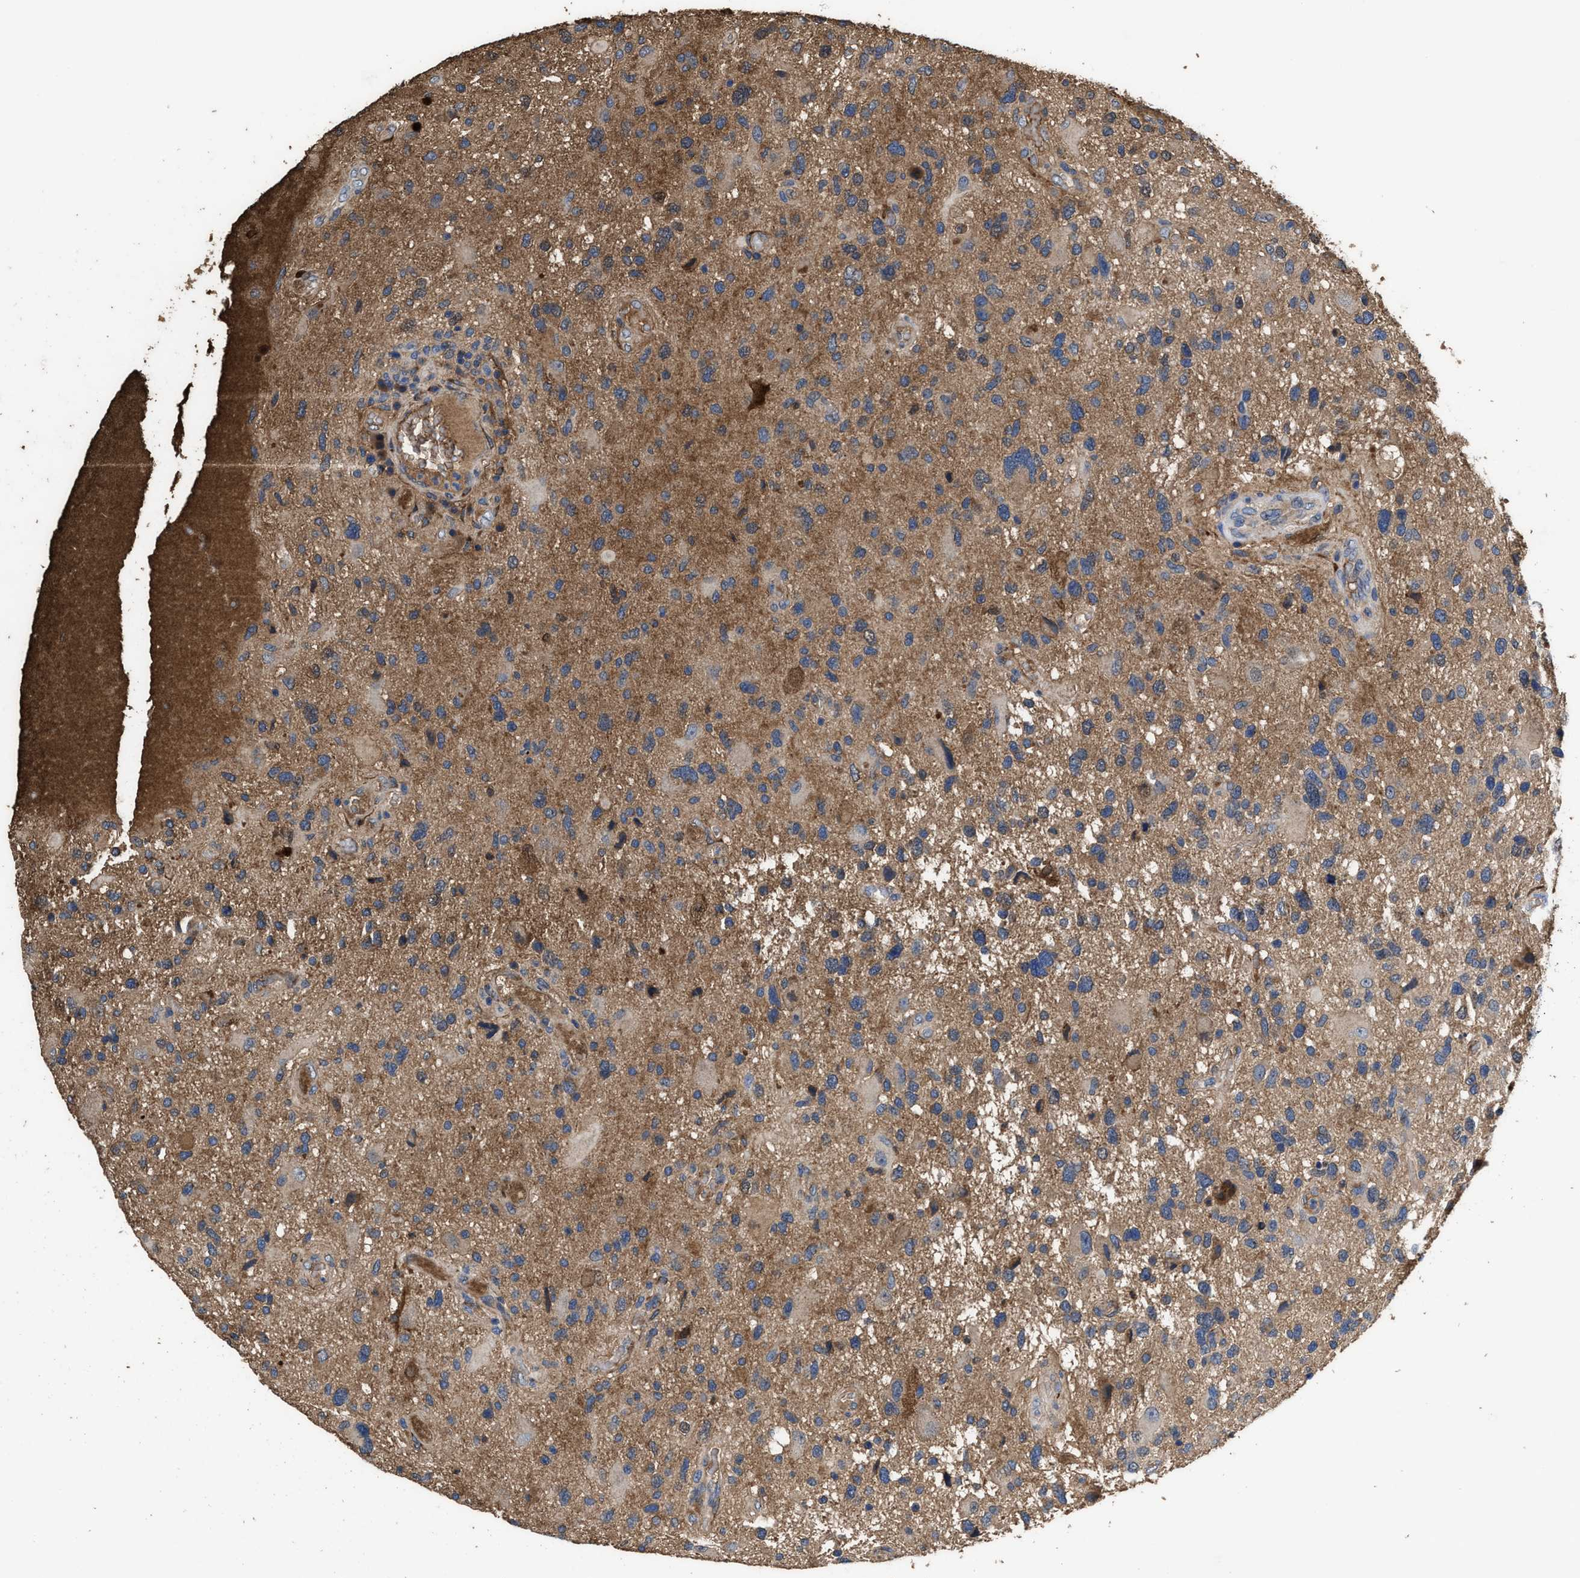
{"staining": {"intensity": "moderate", "quantity": ">75%", "location": "cytoplasmic/membranous"}, "tissue": "glioma", "cell_type": "Tumor cells", "image_type": "cancer", "snomed": [{"axis": "morphology", "description": "Glioma, malignant, High grade"}, {"axis": "topography", "description": "Brain"}], "caption": "An IHC histopathology image of neoplastic tissue is shown. Protein staining in brown labels moderate cytoplasmic/membranous positivity in glioma within tumor cells. The staining was performed using DAB, with brown indicating positive protein expression. Nuclei are stained blue with hematoxylin.", "gene": "IDNK", "patient": {"sex": "male", "age": 33}}